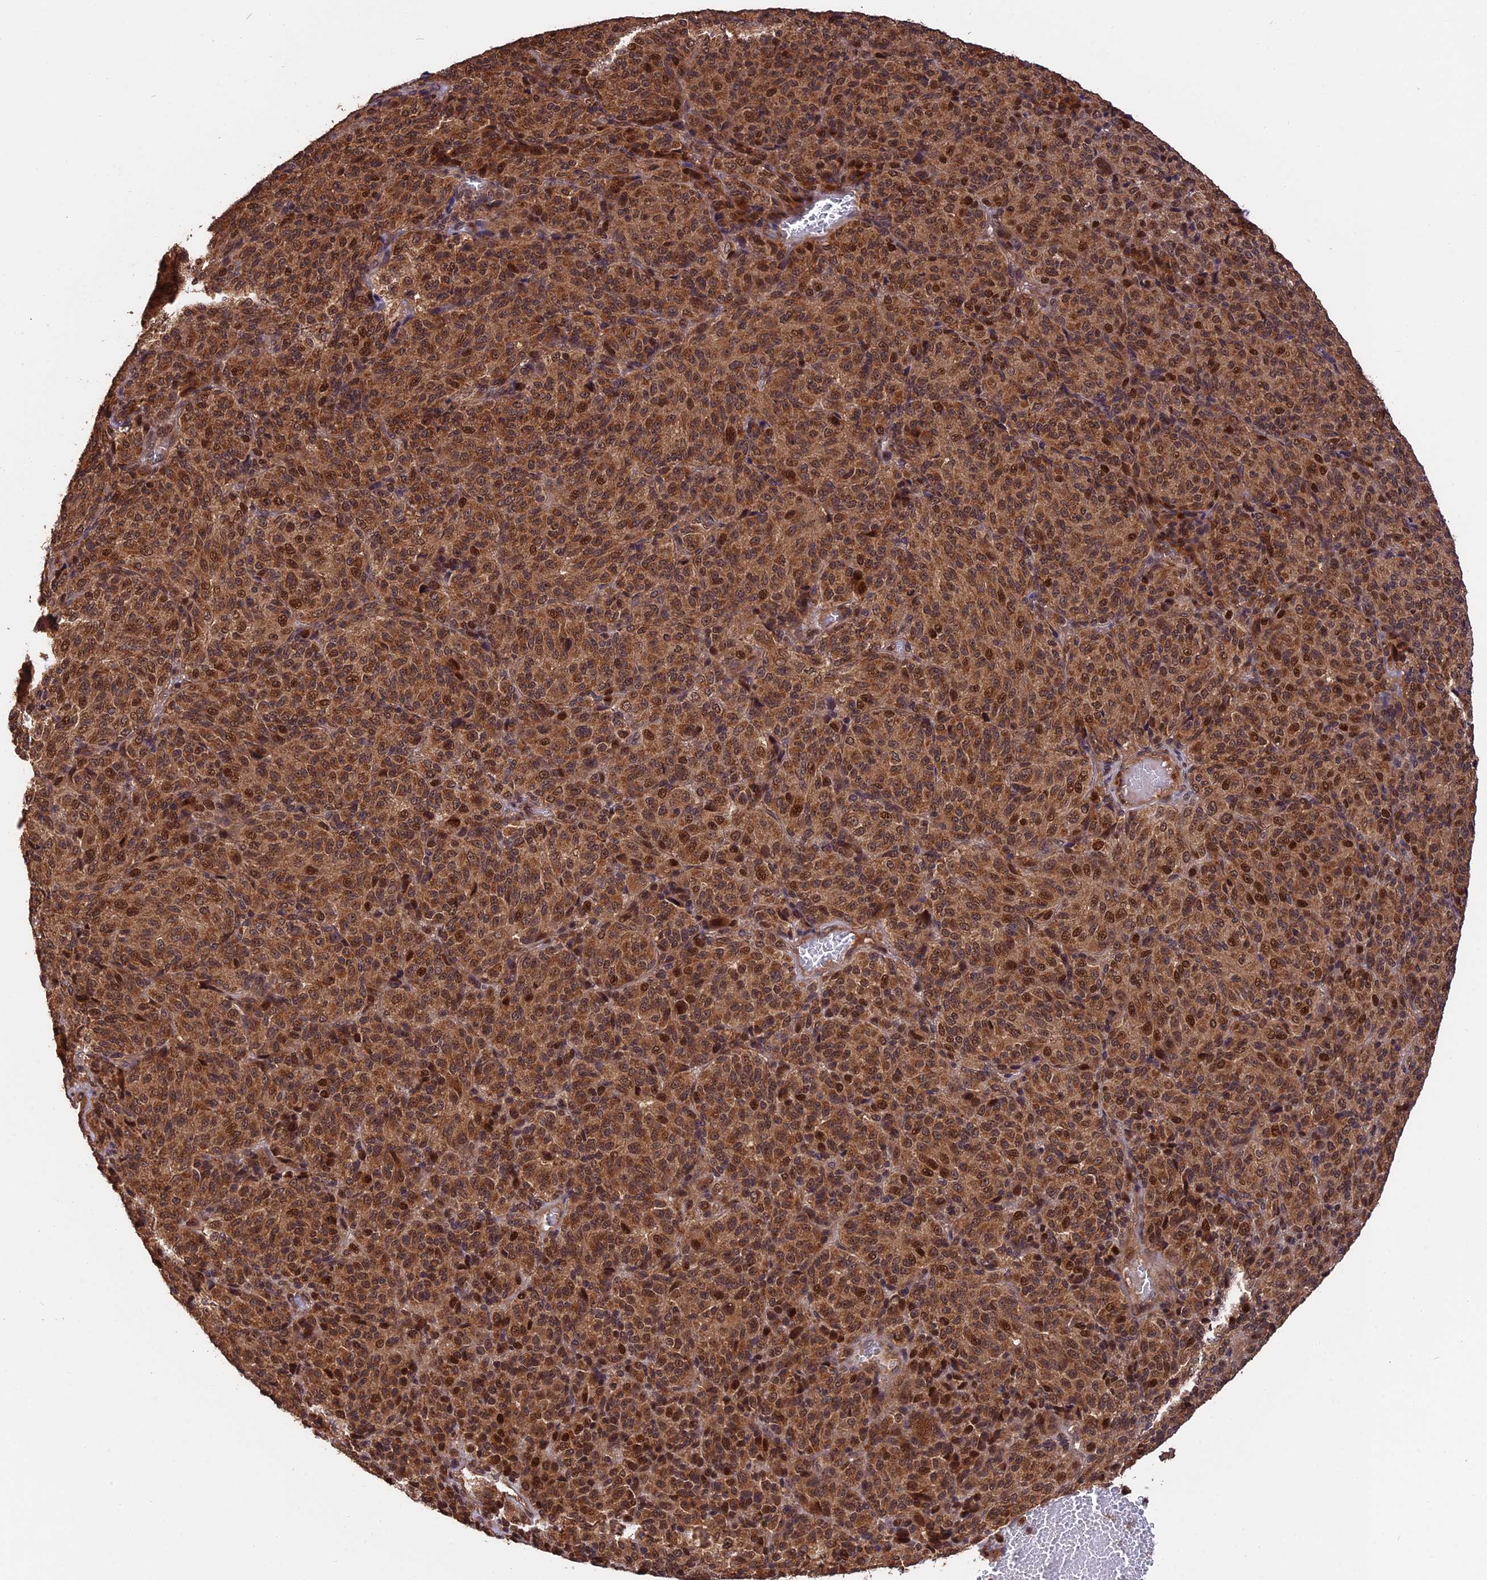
{"staining": {"intensity": "strong", "quantity": ">75%", "location": "cytoplasmic/membranous,nuclear"}, "tissue": "melanoma", "cell_type": "Tumor cells", "image_type": "cancer", "snomed": [{"axis": "morphology", "description": "Malignant melanoma, Metastatic site"}, {"axis": "topography", "description": "Brain"}], "caption": "IHC of human melanoma reveals high levels of strong cytoplasmic/membranous and nuclear expression in approximately >75% of tumor cells. (DAB (3,3'-diaminobenzidine) = brown stain, brightfield microscopy at high magnification).", "gene": "ESCO1", "patient": {"sex": "female", "age": 56}}